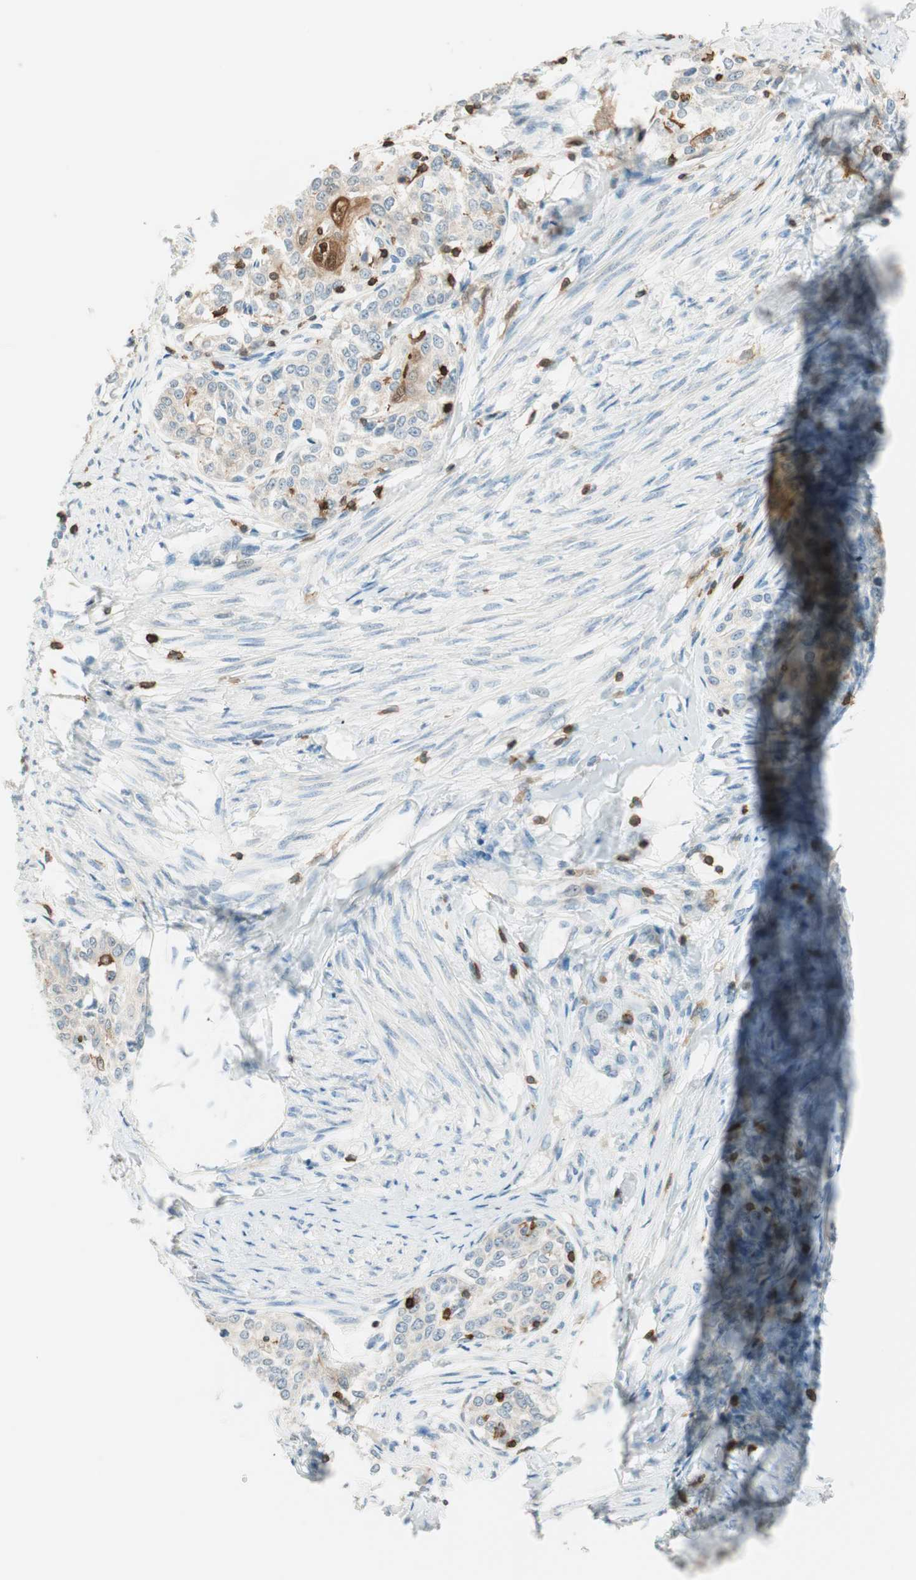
{"staining": {"intensity": "weak", "quantity": "25%-75%", "location": "cytoplasmic/membranous"}, "tissue": "cervical cancer", "cell_type": "Tumor cells", "image_type": "cancer", "snomed": [{"axis": "morphology", "description": "Squamous cell carcinoma, NOS"}, {"axis": "morphology", "description": "Adenocarcinoma, NOS"}, {"axis": "topography", "description": "Cervix"}], "caption": "Weak cytoplasmic/membranous expression is identified in about 25%-75% of tumor cells in squamous cell carcinoma (cervical).", "gene": "HPGD", "patient": {"sex": "female", "age": 52}}